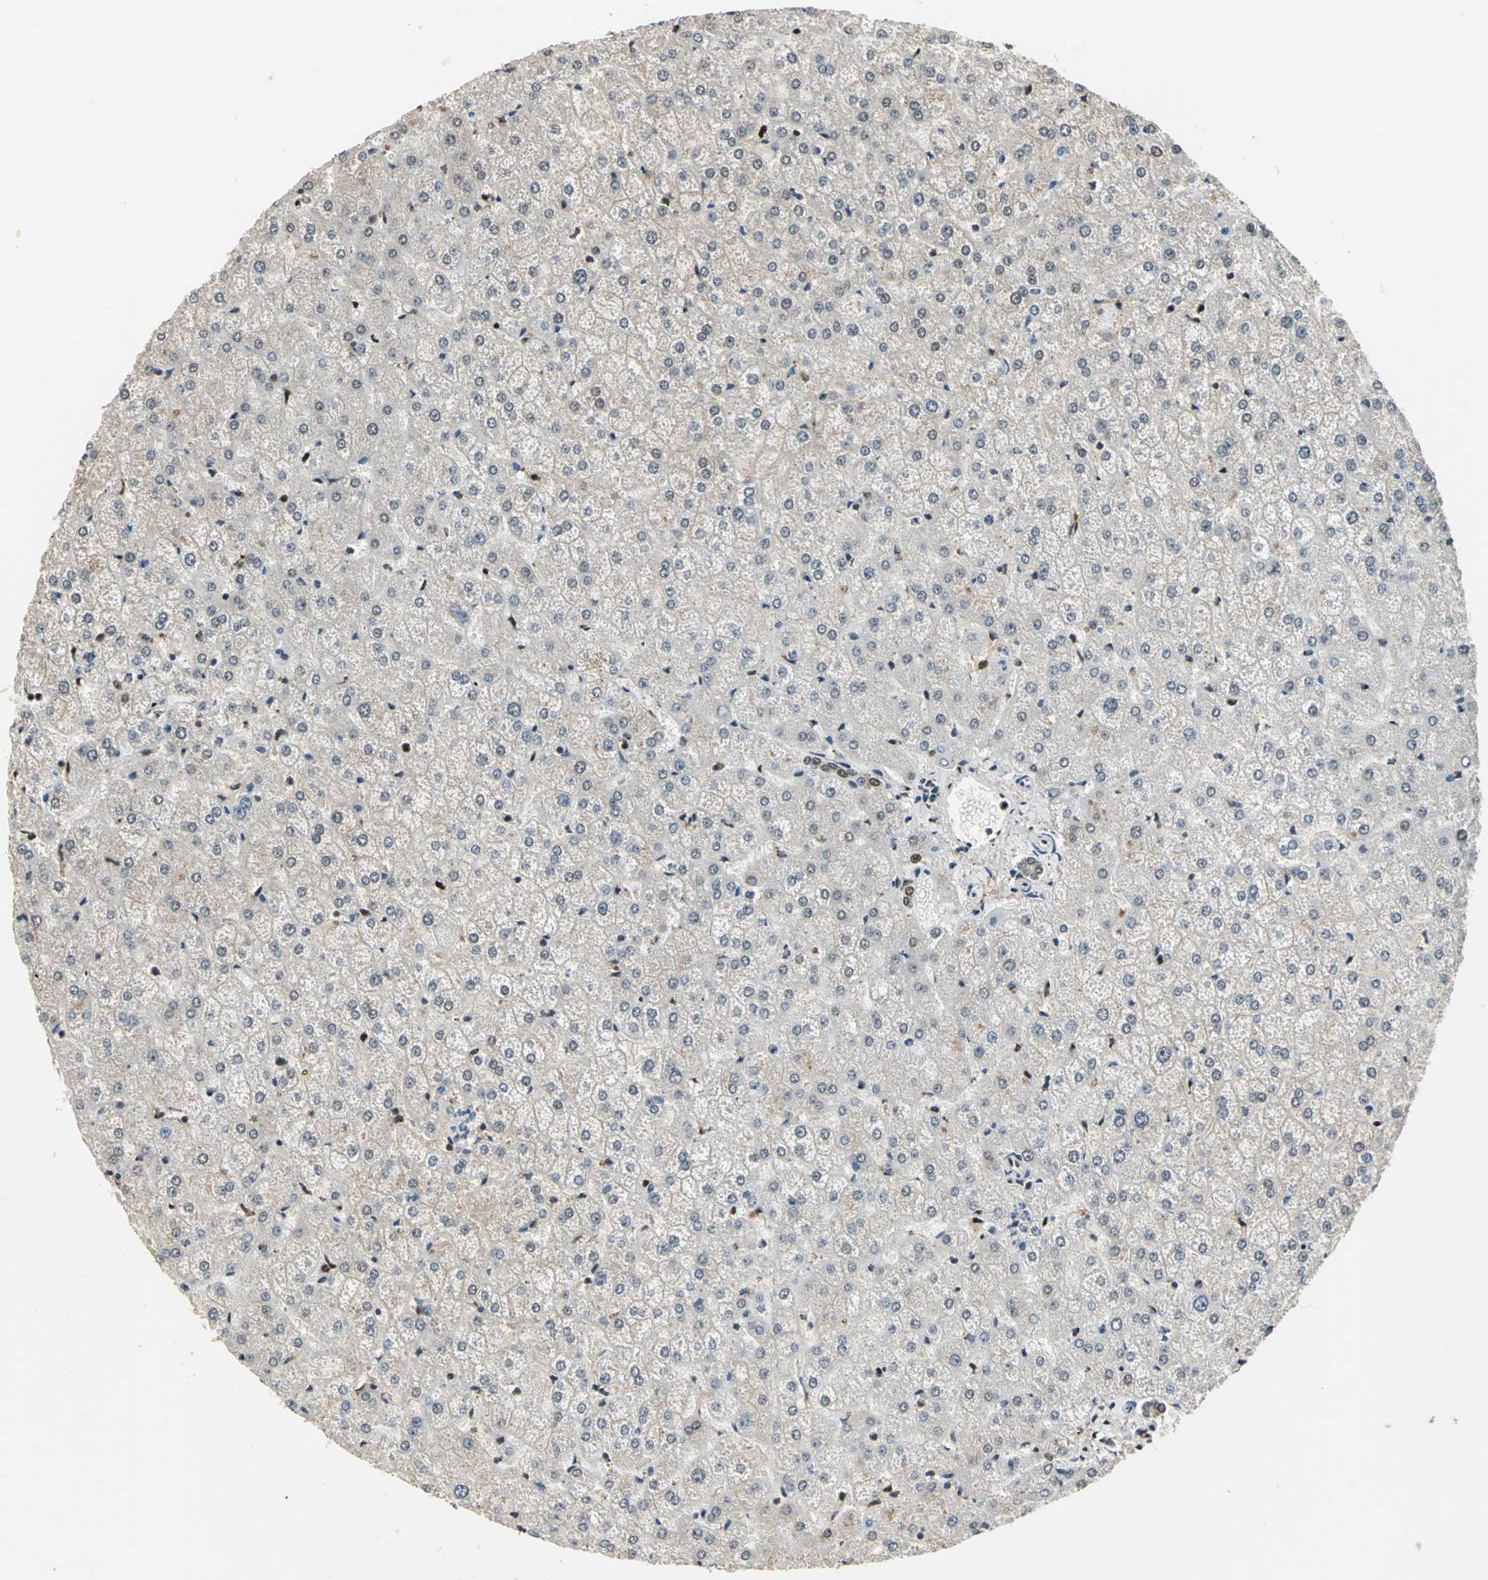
{"staining": {"intensity": "moderate", "quantity": ">75%", "location": "cytoplasmic/membranous,nuclear"}, "tissue": "liver", "cell_type": "Cholangiocytes", "image_type": "normal", "snomed": [{"axis": "morphology", "description": "Normal tissue, NOS"}, {"axis": "topography", "description": "Liver"}], "caption": "Moderate cytoplasmic/membranous,nuclear positivity for a protein is seen in about >75% of cholangiocytes of normal liver using immunohistochemistry.", "gene": "MIS18BP1", "patient": {"sex": "female", "age": 32}}